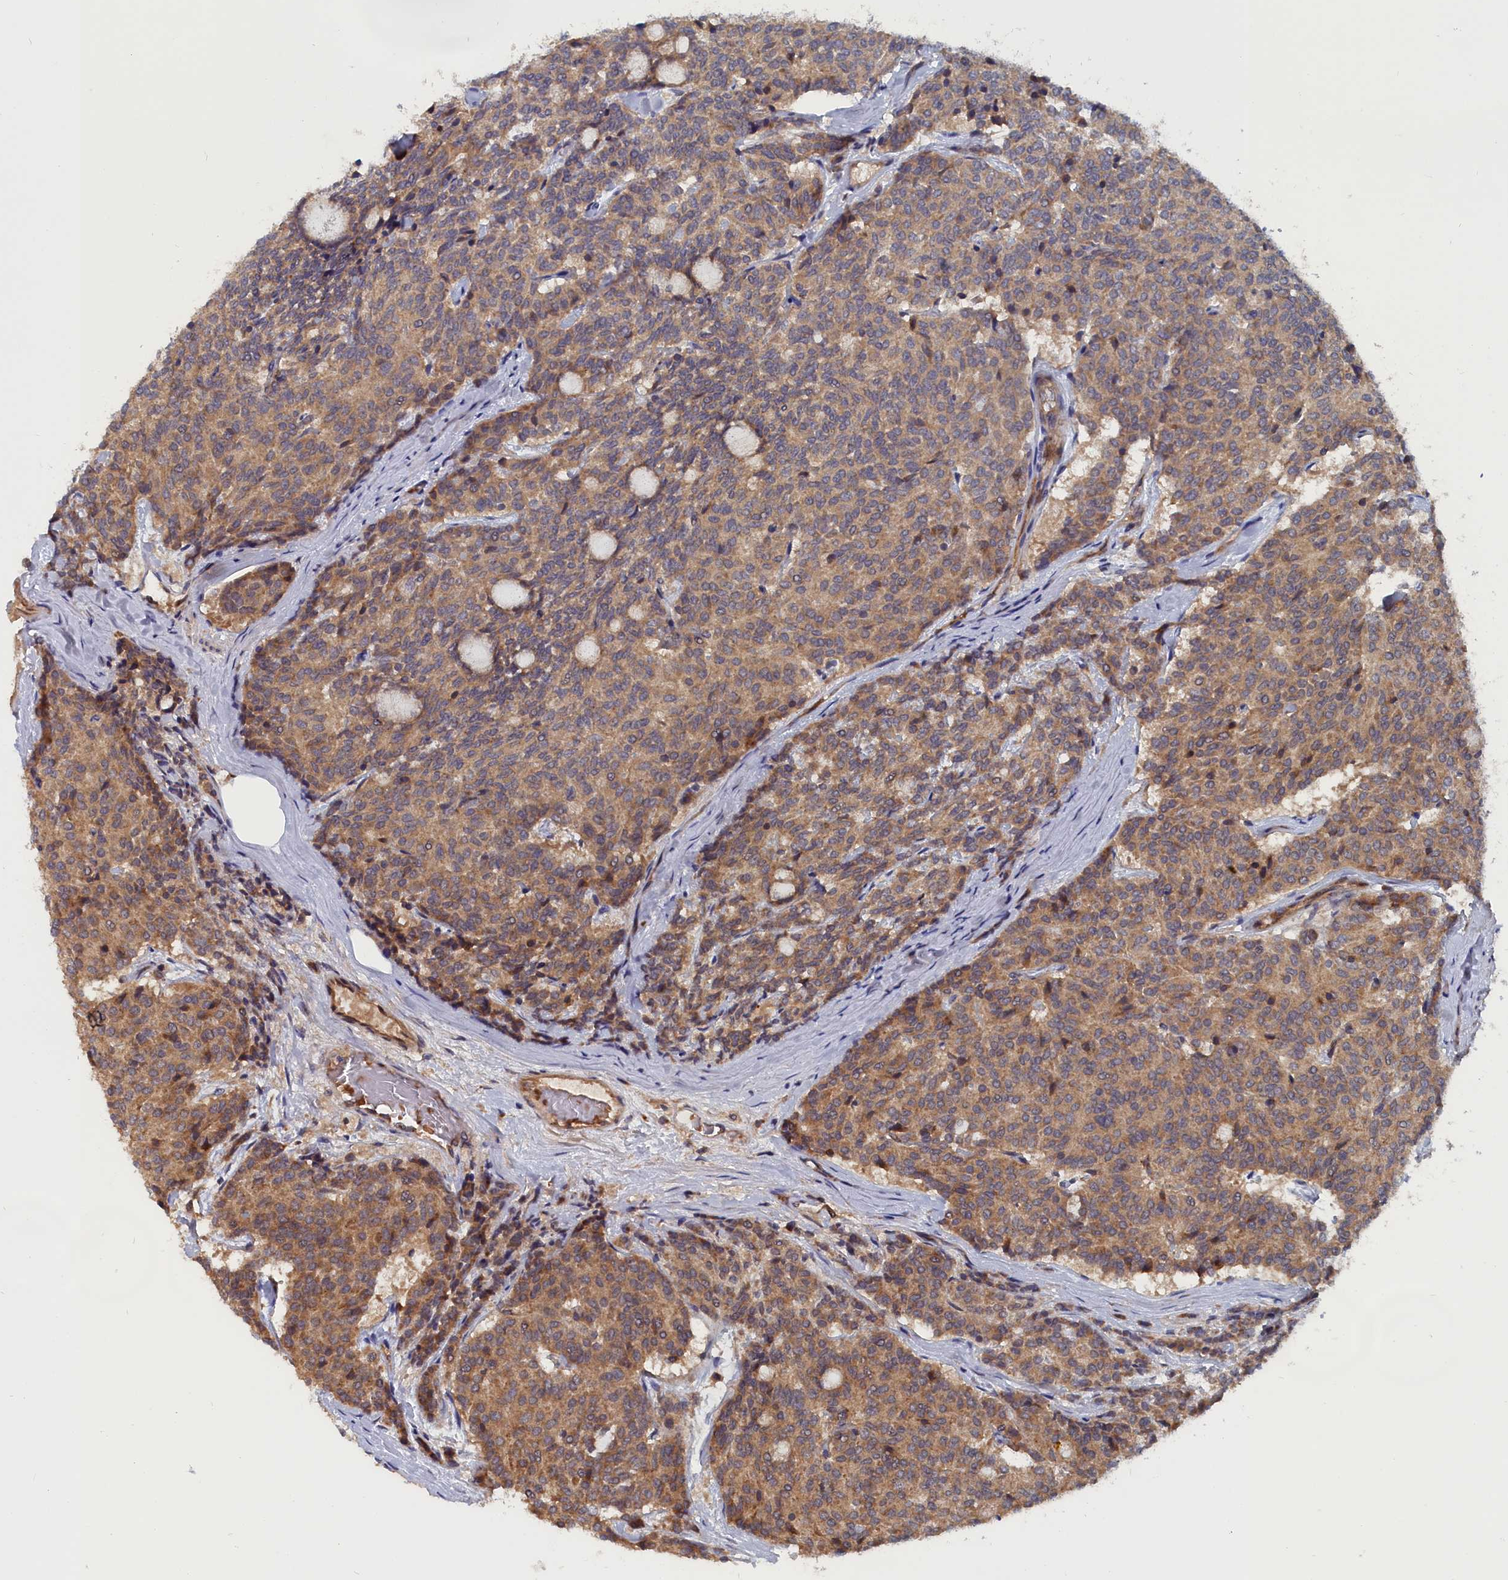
{"staining": {"intensity": "moderate", "quantity": "25%-75%", "location": "cytoplasmic/membranous"}, "tissue": "carcinoid", "cell_type": "Tumor cells", "image_type": "cancer", "snomed": [{"axis": "morphology", "description": "Carcinoid, malignant, NOS"}, {"axis": "topography", "description": "Pancreas"}], "caption": "Moderate cytoplasmic/membranous protein positivity is seen in about 25%-75% of tumor cells in carcinoid (malignant).", "gene": "TRAPPC2L", "patient": {"sex": "female", "age": 54}}